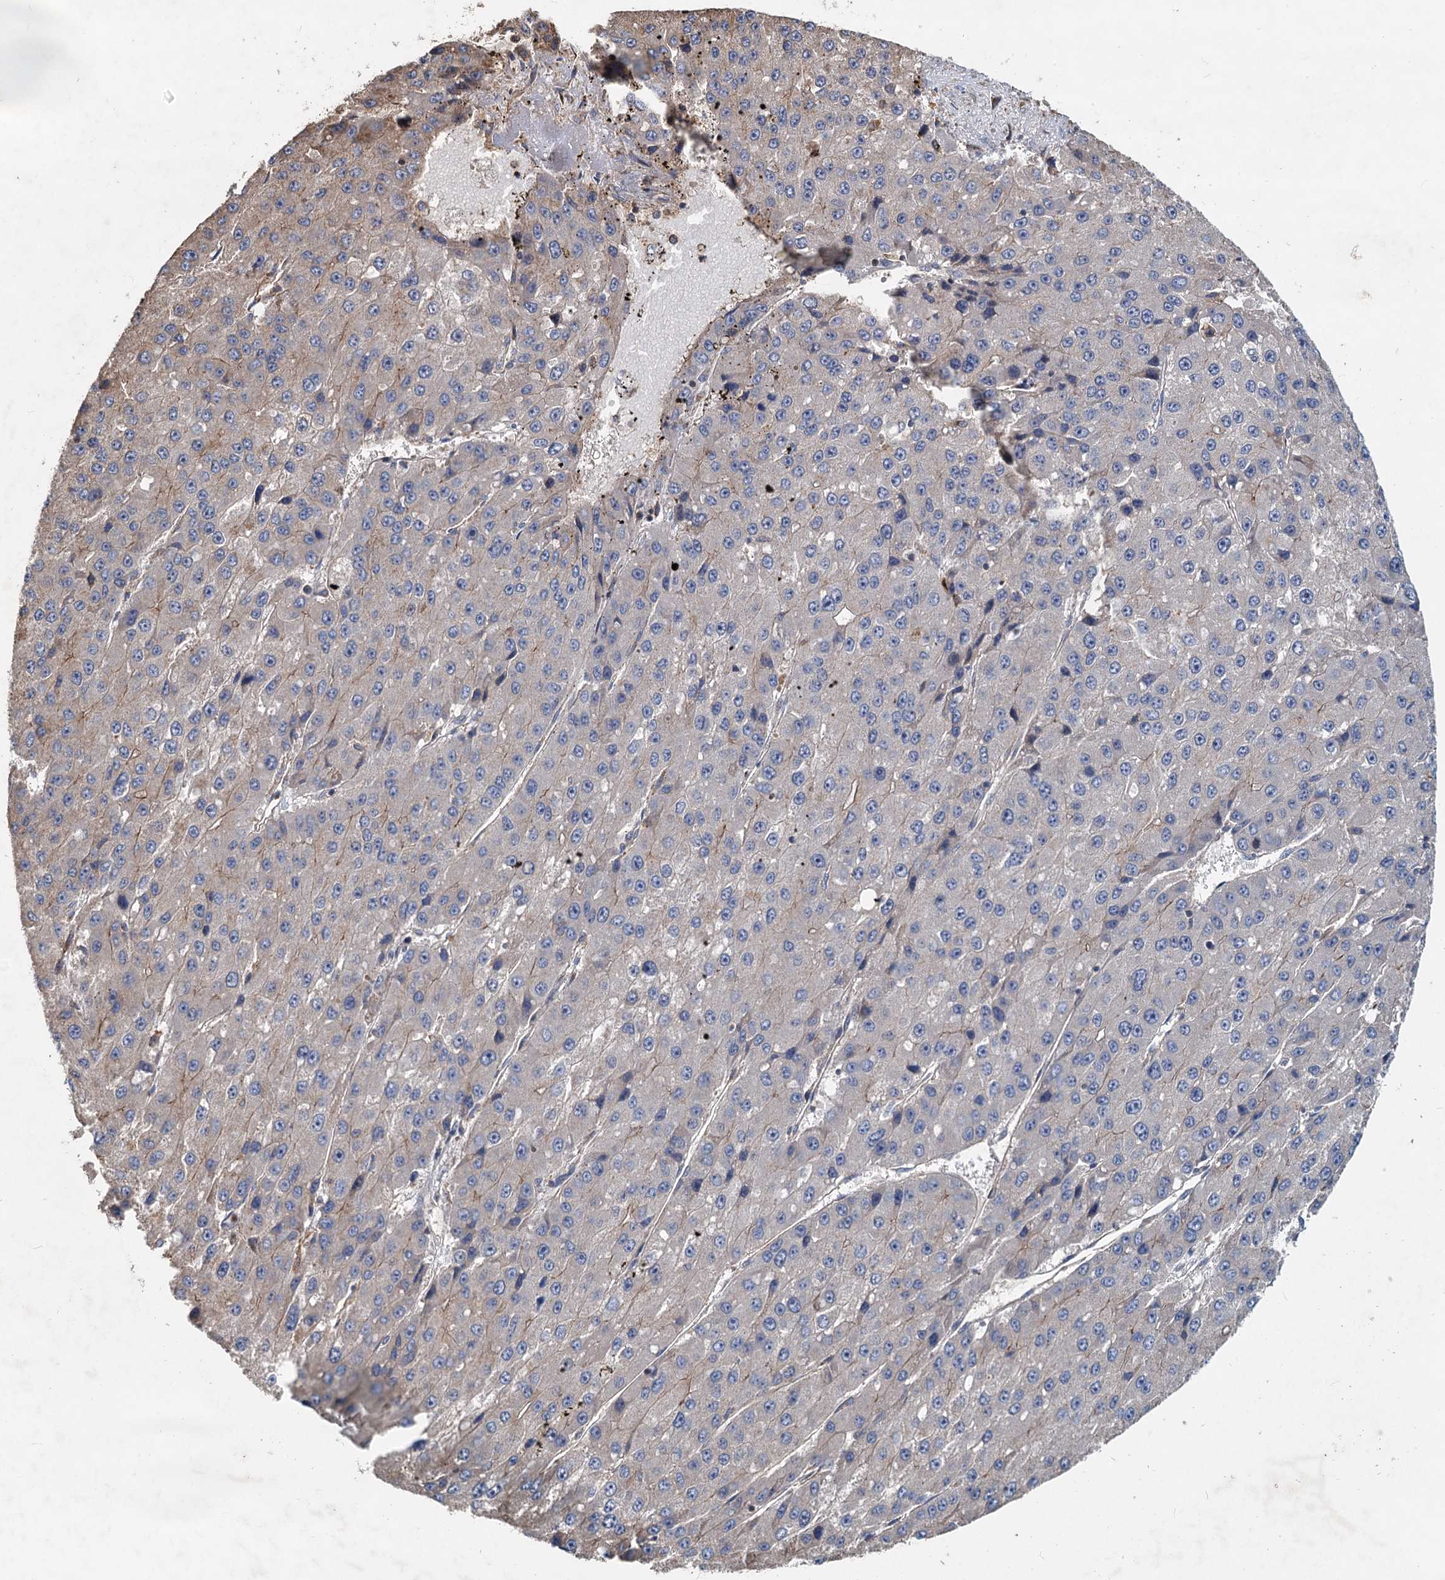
{"staining": {"intensity": "weak", "quantity": "<25%", "location": "cytoplasmic/membranous"}, "tissue": "liver cancer", "cell_type": "Tumor cells", "image_type": "cancer", "snomed": [{"axis": "morphology", "description": "Carcinoma, Hepatocellular, NOS"}, {"axis": "topography", "description": "Liver"}], "caption": "This is an IHC micrograph of hepatocellular carcinoma (liver). There is no positivity in tumor cells.", "gene": "SDS", "patient": {"sex": "female", "age": 73}}